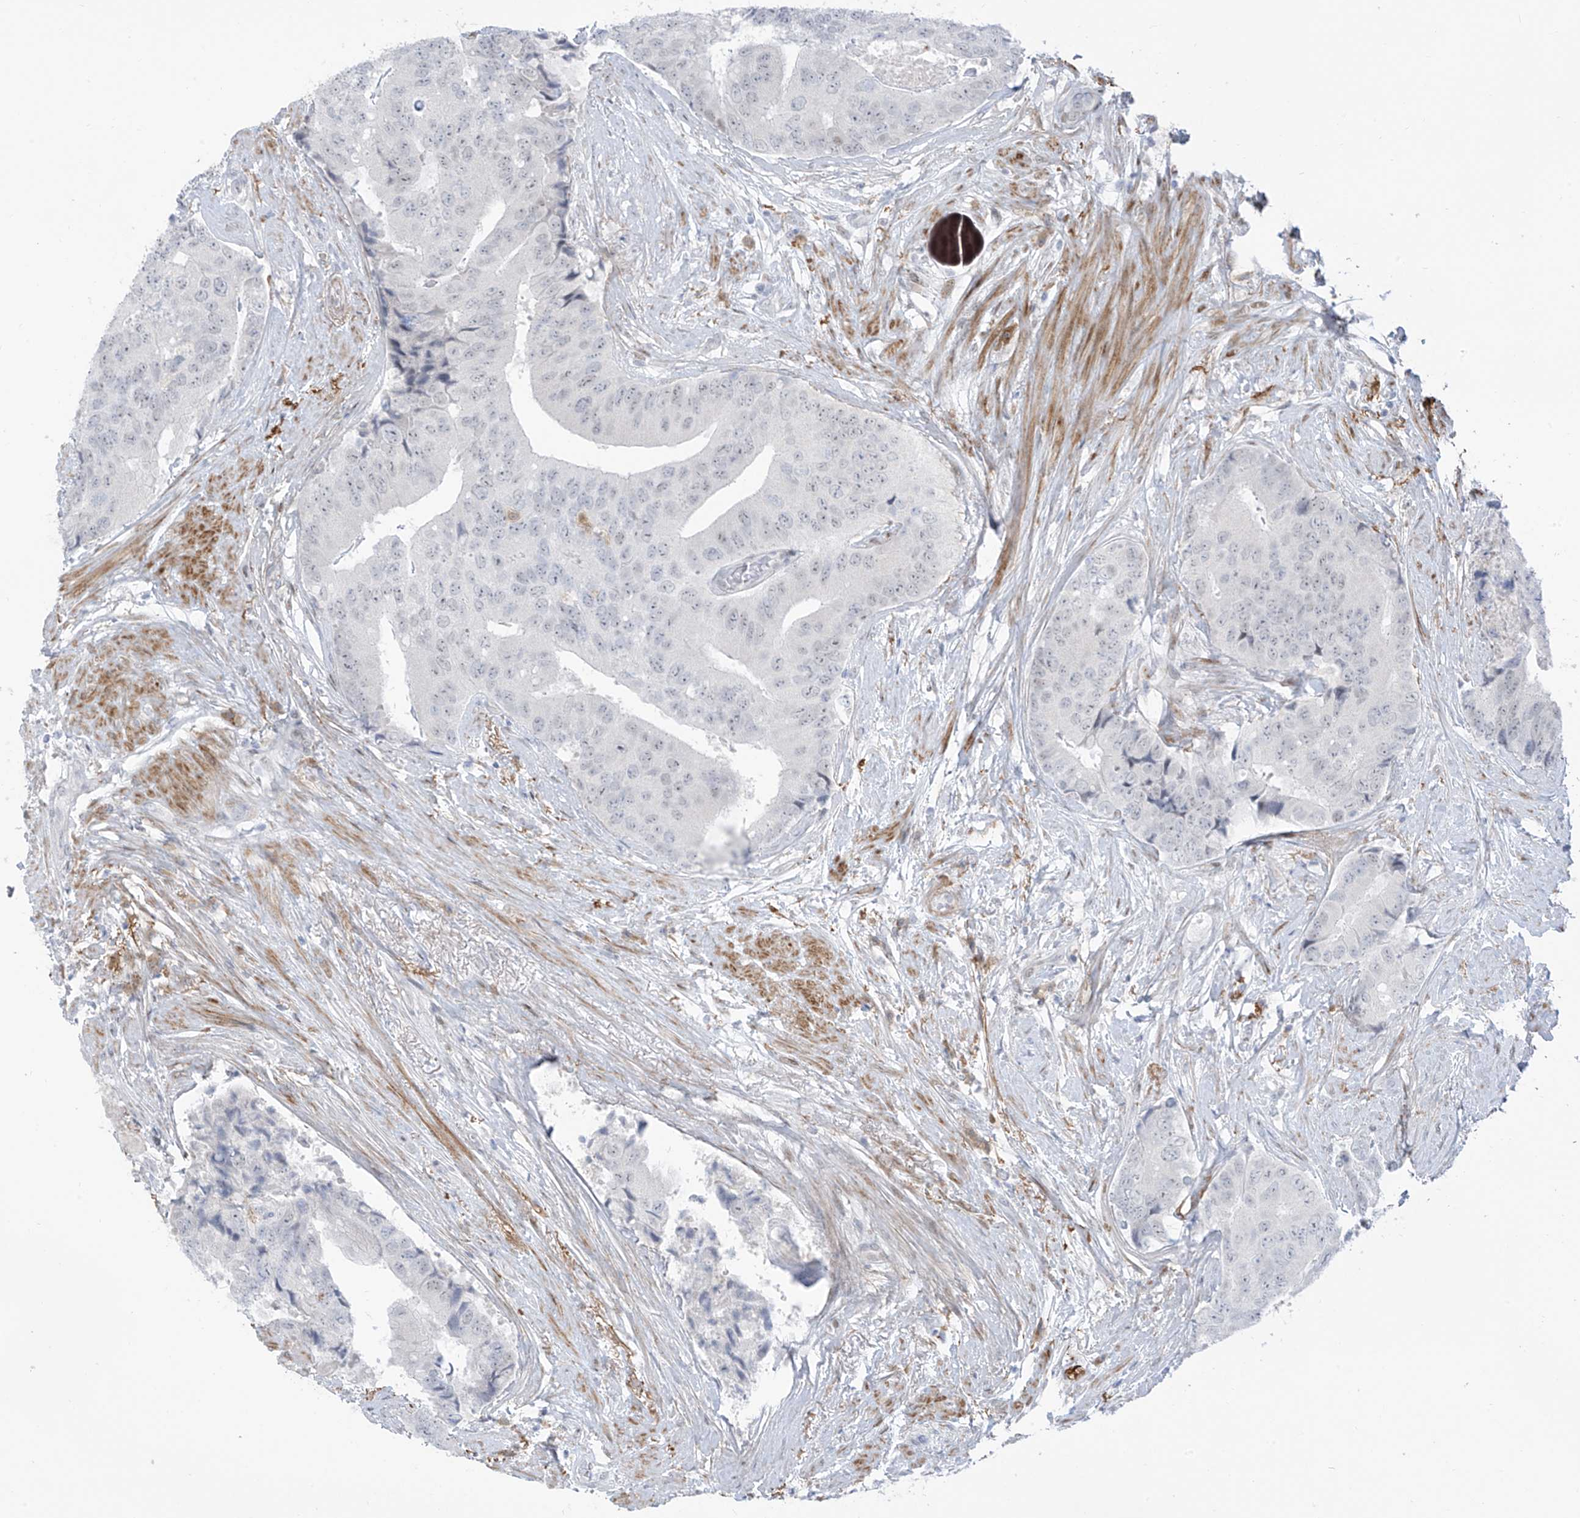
{"staining": {"intensity": "negative", "quantity": "none", "location": "none"}, "tissue": "prostate cancer", "cell_type": "Tumor cells", "image_type": "cancer", "snomed": [{"axis": "morphology", "description": "Adenocarcinoma, High grade"}, {"axis": "topography", "description": "Prostate"}], "caption": "DAB immunohistochemical staining of prostate cancer exhibits no significant staining in tumor cells.", "gene": "LIN9", "patient": {"sex": "male", "age": 70}}